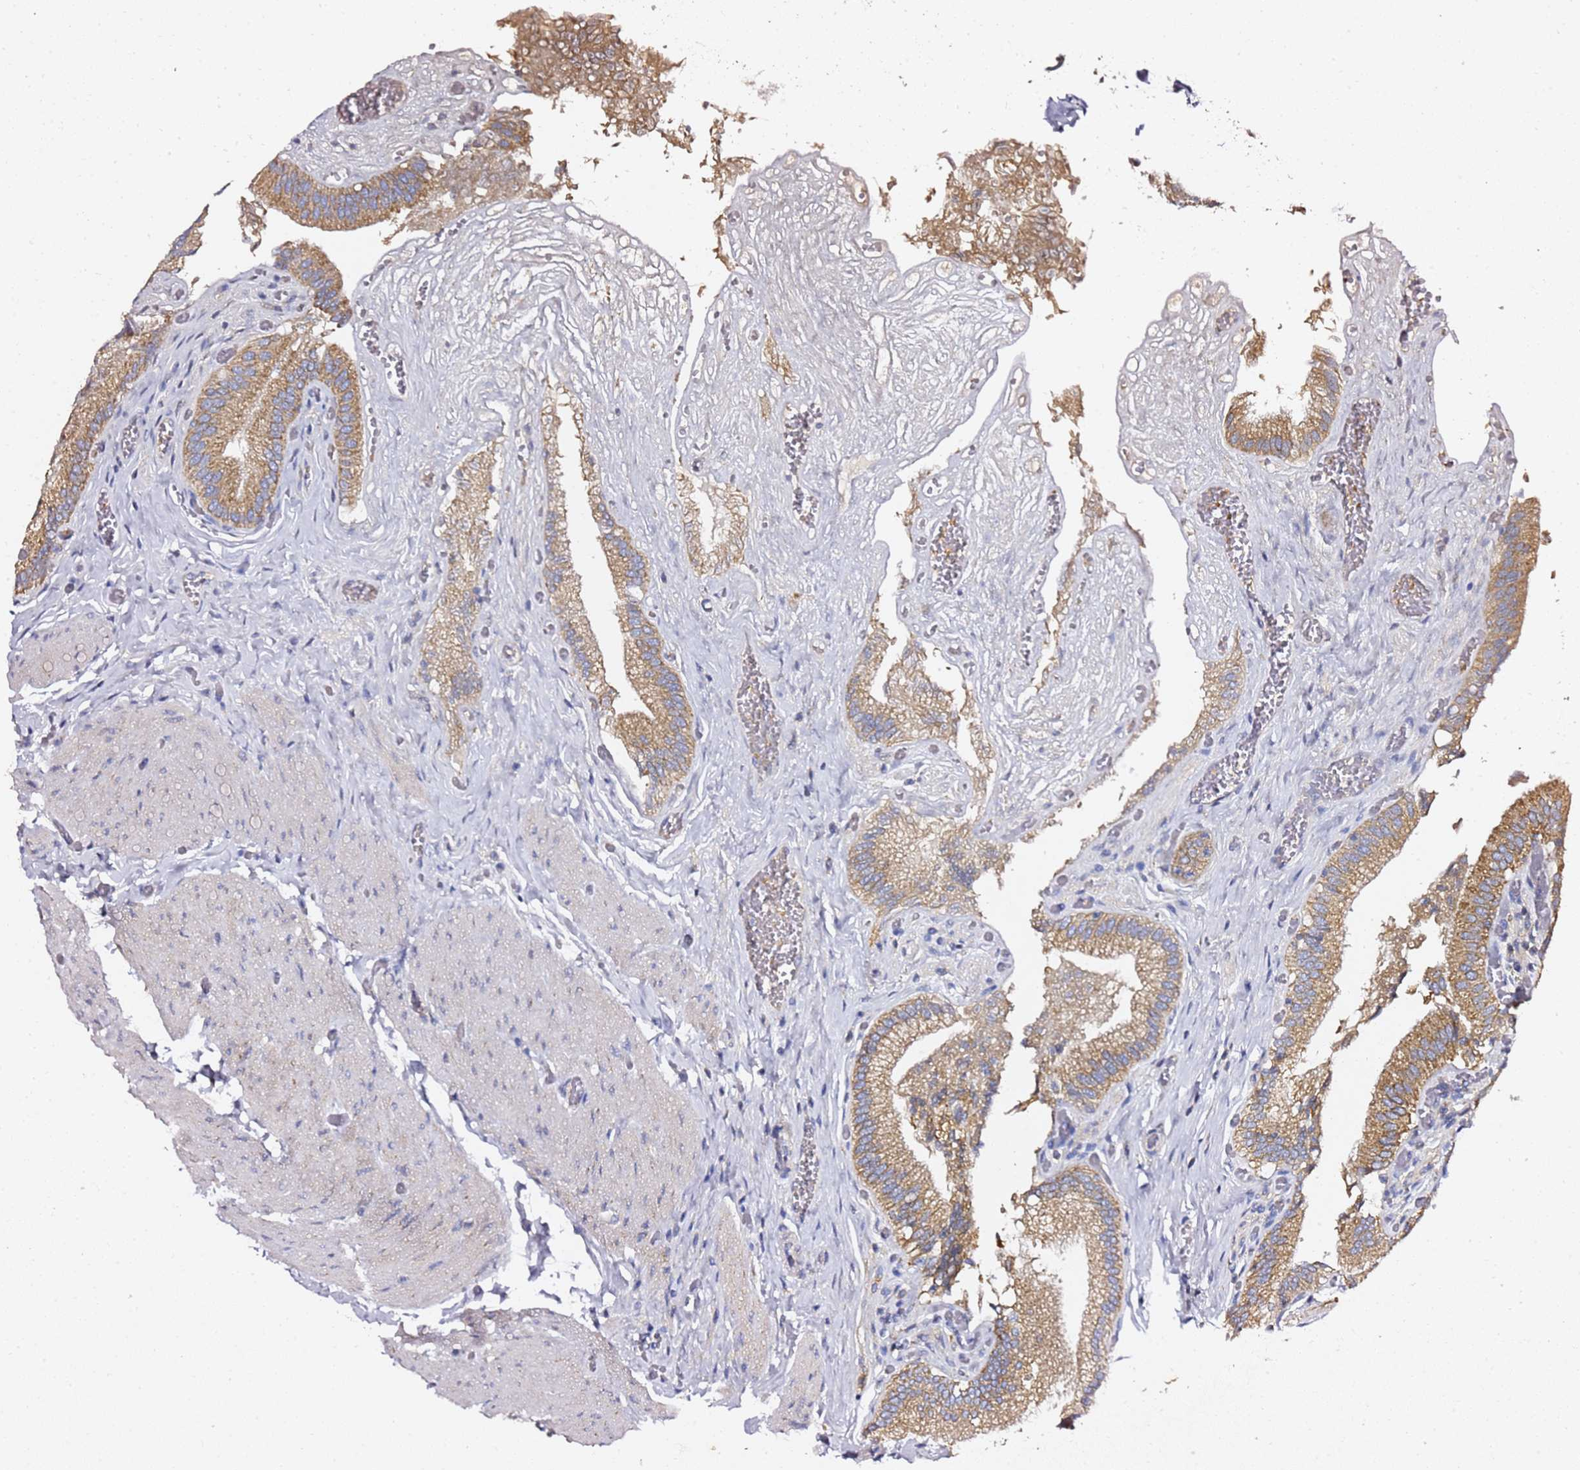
{"staining": {"intensity": "moderate", "quantity": ">75%", "location": "cytoplasmic/membranous"}, "tissue": "gallbladder", "cell_type": "Glandular cells", "image_type": "normal", "snomed": [{"axis": "morphology", "description": "Normal tissue, NOS"}, {"axis": "topography", "description": "Gallbladder"}, {"axis": "topography", "description": "Peripheral nerve tissue"}], "caption": "Protein analysis of unremarkable gallbladder displays moderate cytoplasmic/membranous staining in about >75% of glandular cells.", "gene": "C19orf12", "patient": {"sex": "male", "age": 17}}